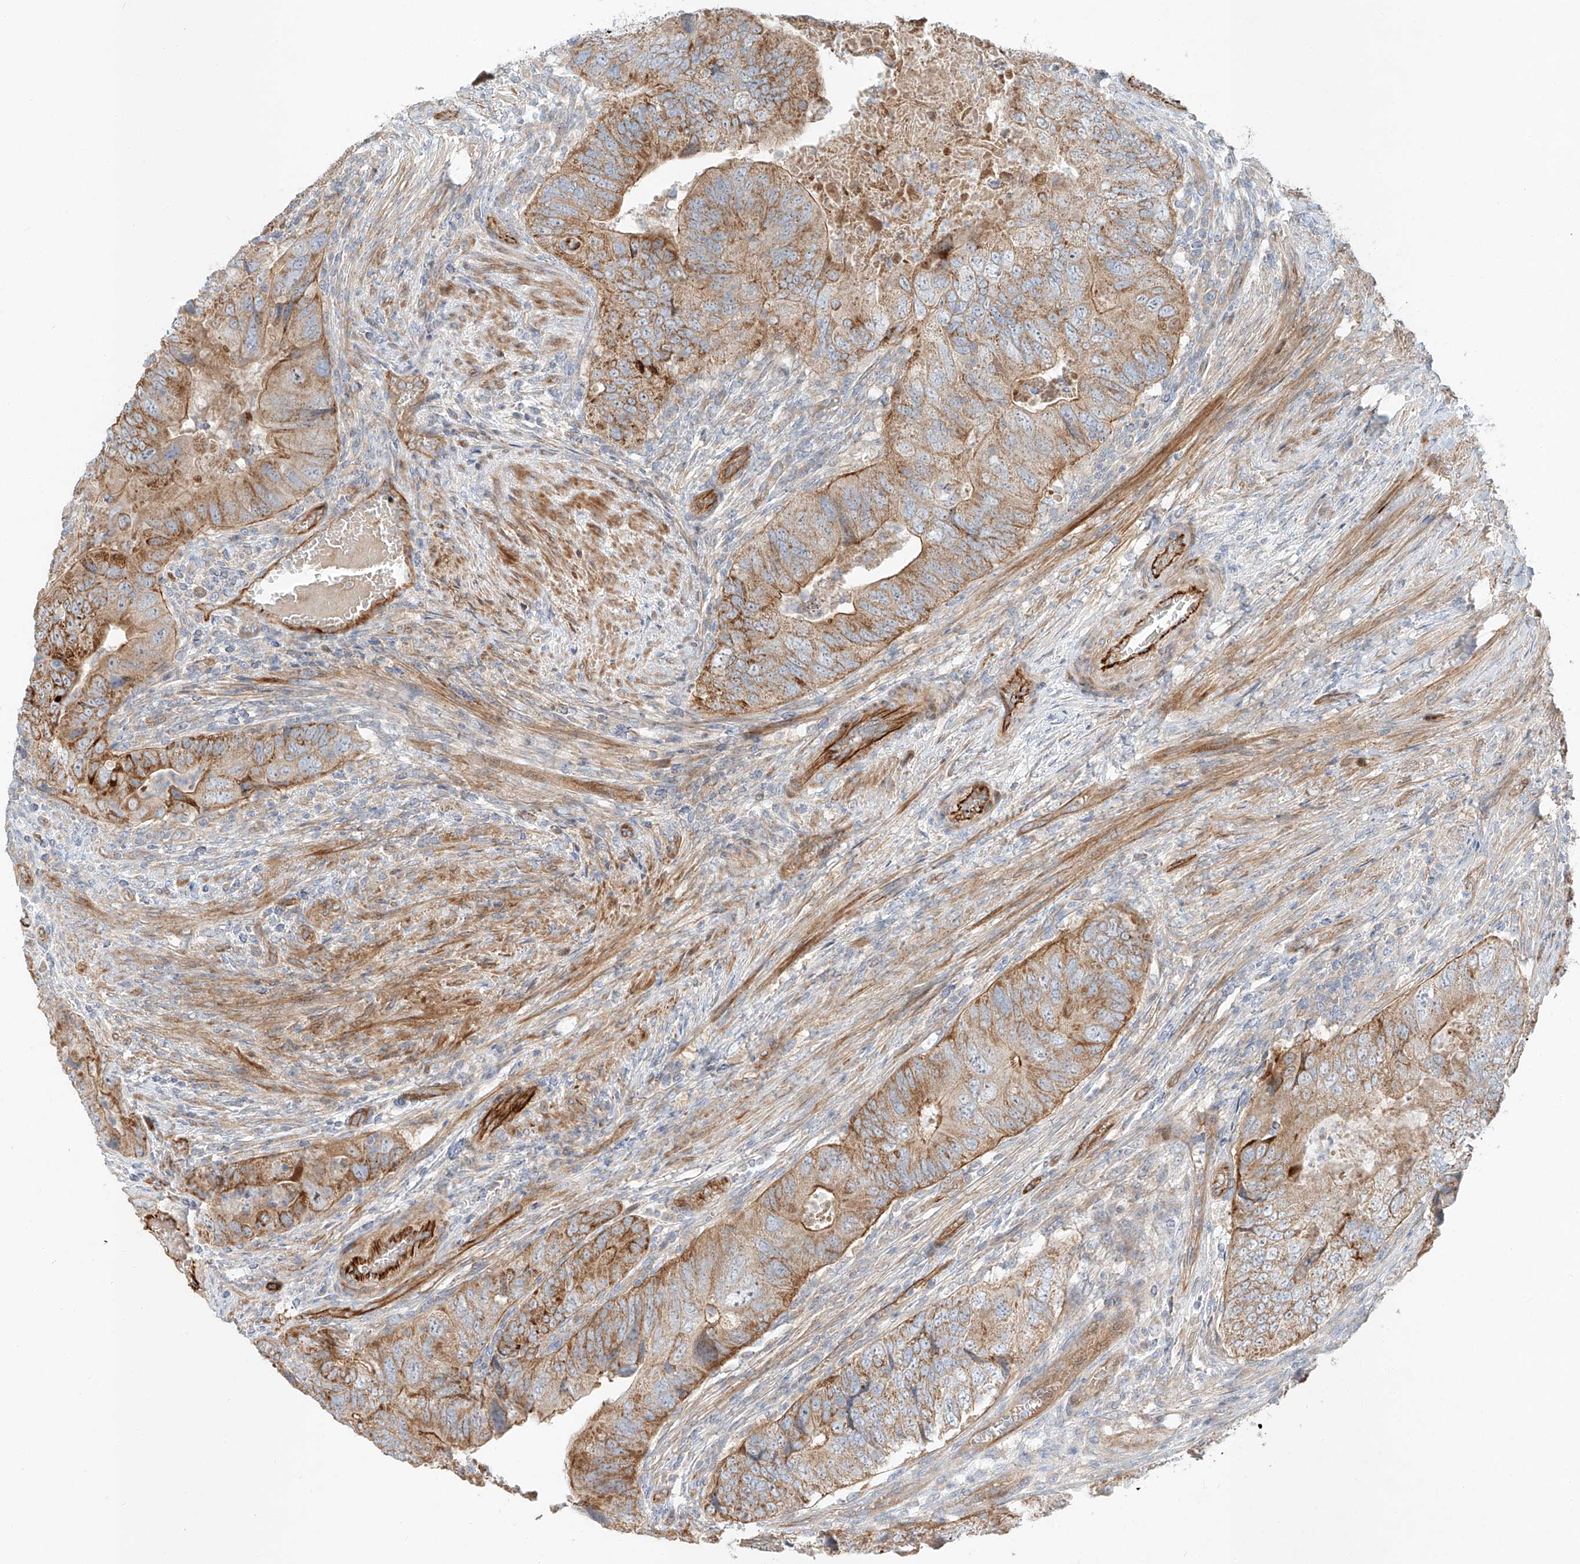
{"staining": {"intensity": "moderate", "quantity": ">75%", "location": "cytoplasmic/membranous"}, "tissue": "colorectal cancer", "cell_type": "Tumor cells", "image_type": "cancer", "snomed": [{"axis": "morphology", "description": "Adenocarcinoma, NOS"}, {"axis": "topography", "description": "Rectum"}], "caption": "The photomicrograph exhibits immunohistochemical staining of adenocarcinoma (colorectal). There is moderate cytoplasmic/membranous expression is present in about >75% of tumor cells.", "gene": "AJM1", "patient": {"sex": "male", "age": 63}}